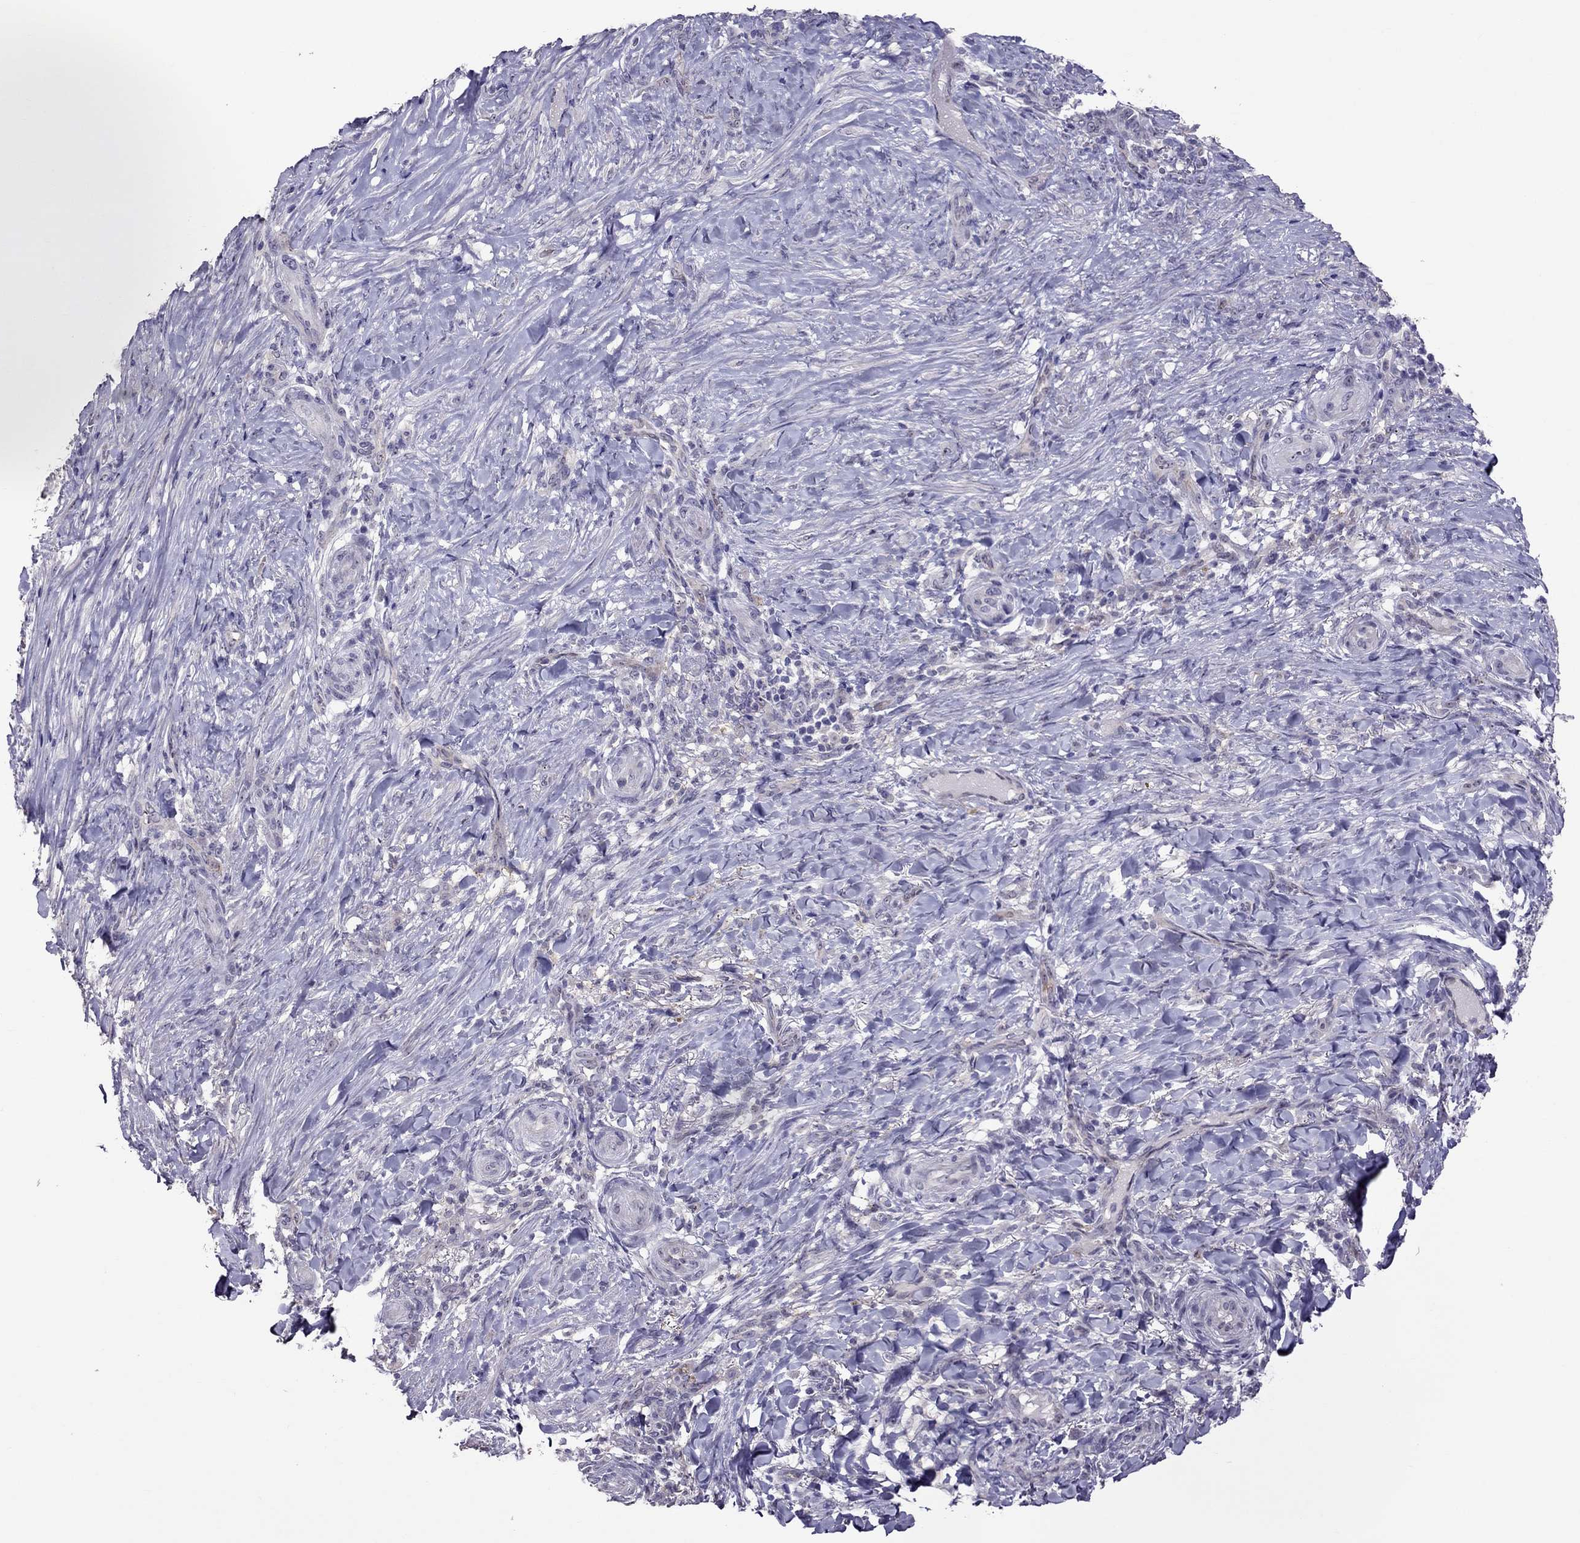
{"staining": {"intensity": "negative", "quantity": "none", "location": "none"}, "tissue": "skin cancer", "cell_type": "Tumor cells", "image_type": "cancer", "snomed": [{"axis": "morphology", "description": "Basal cell carcinoma"}, {"axis": "topography", "description": "Skin"}], "caption": "The immunohistochemistry micrograph has no significant expression in tumor cells of basal cell carcinoma (skin) tissue.", "gene": "LRRC46", "patient": {"sex": "female", "age": 69}}